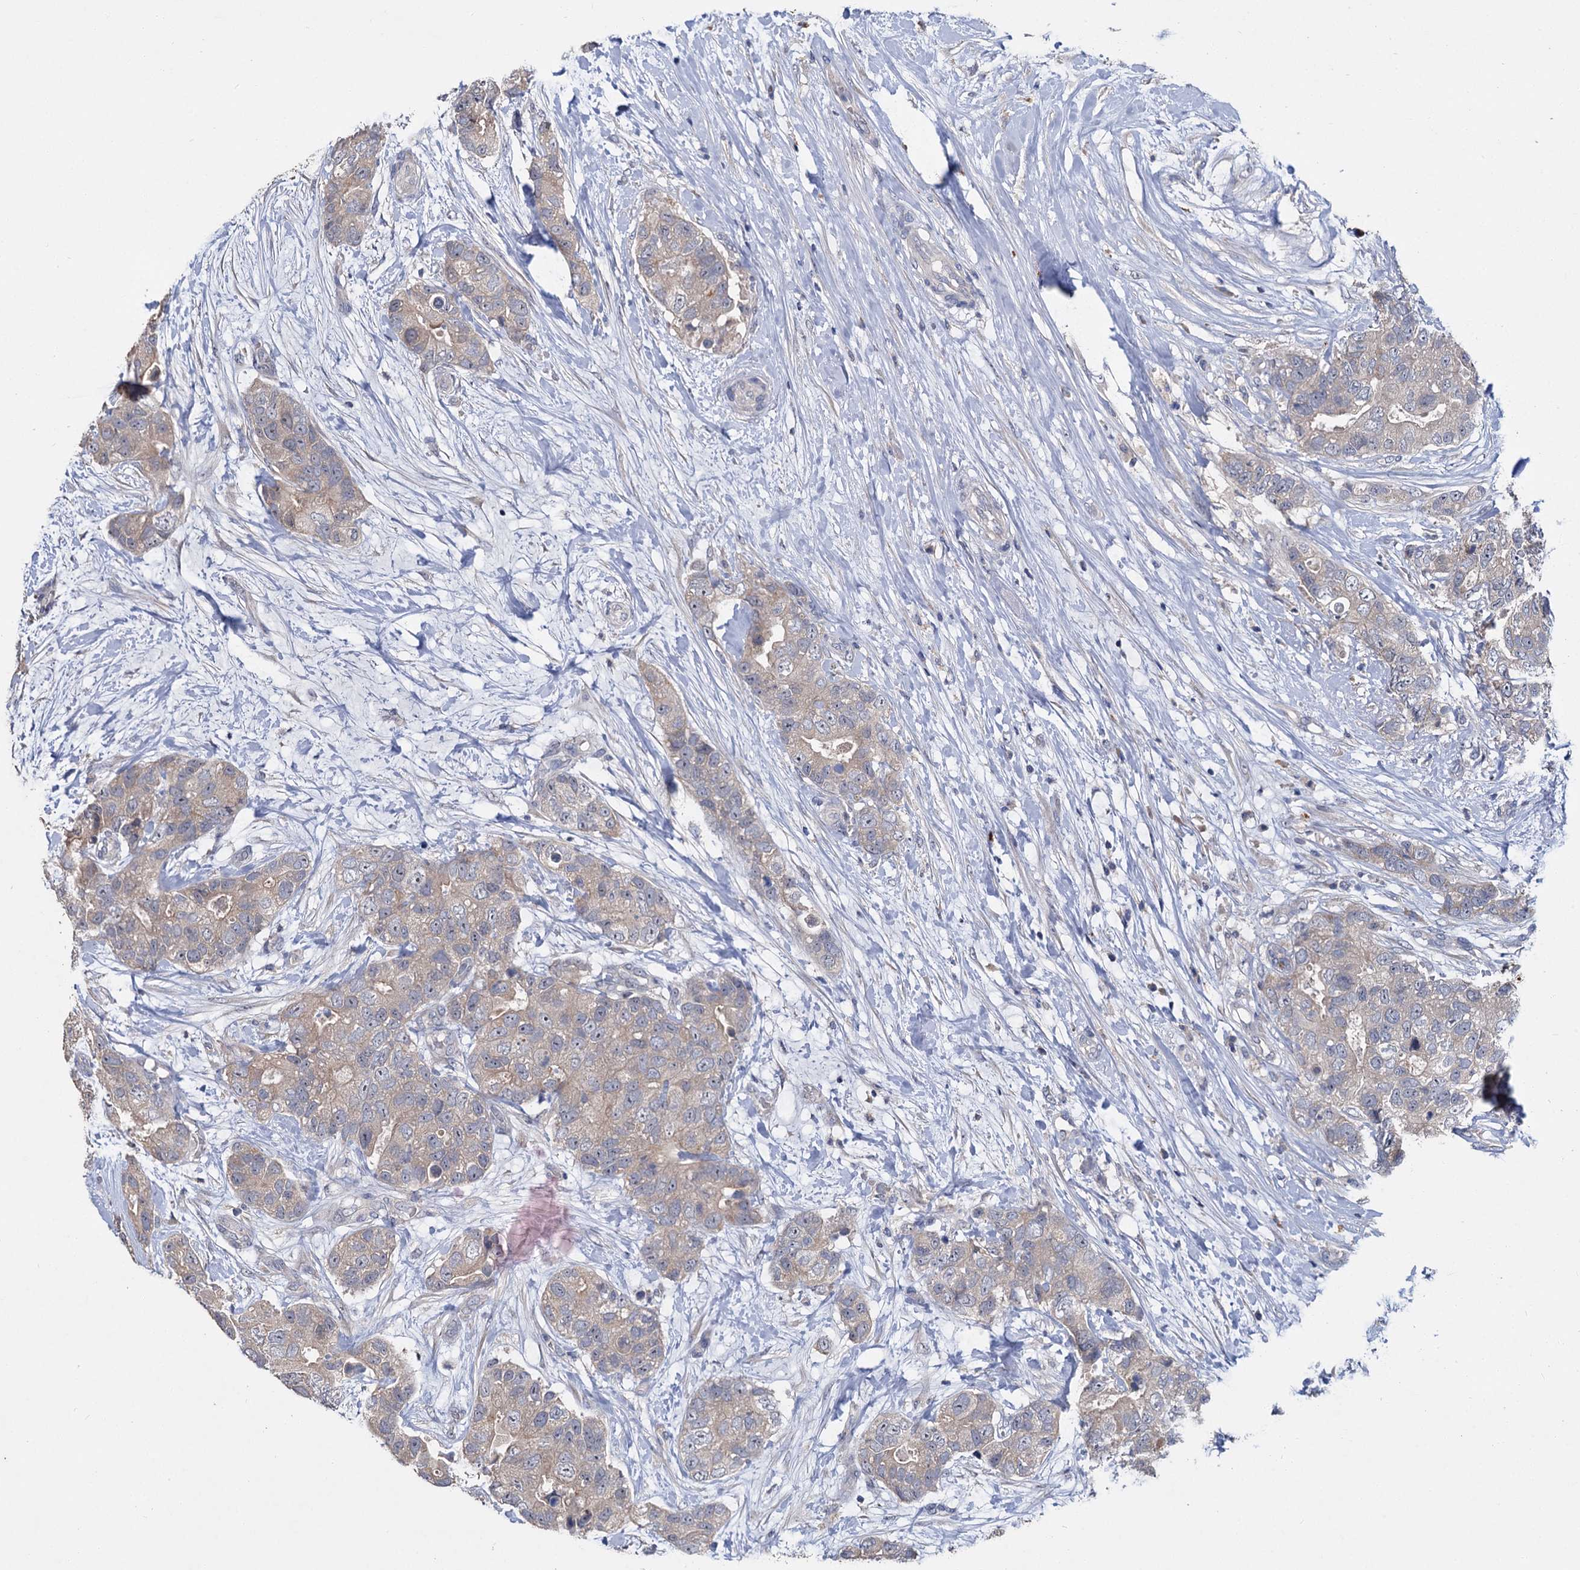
{"staining": {"intensity": "weak", "quantity": "<25%", "location": "cytoplasmic/membranous"}, "tissue": "breast cancer", "cell_type": "Tumor cells", "image_type": "cancer", "snomed": [{"axis": "morphology", "description": "Duct carcinoma"}, {"axis": "topography", "description": "Breast"}], "caption": "An immunohistochemistry photomicrograph of invasive ductal carcinoma (breast) is shown. There is no staining in tumor cells of invasive ductal carcinoma (breast).", "gene": "ATP9A", "patient": {"sex": "female", "age": 62}}